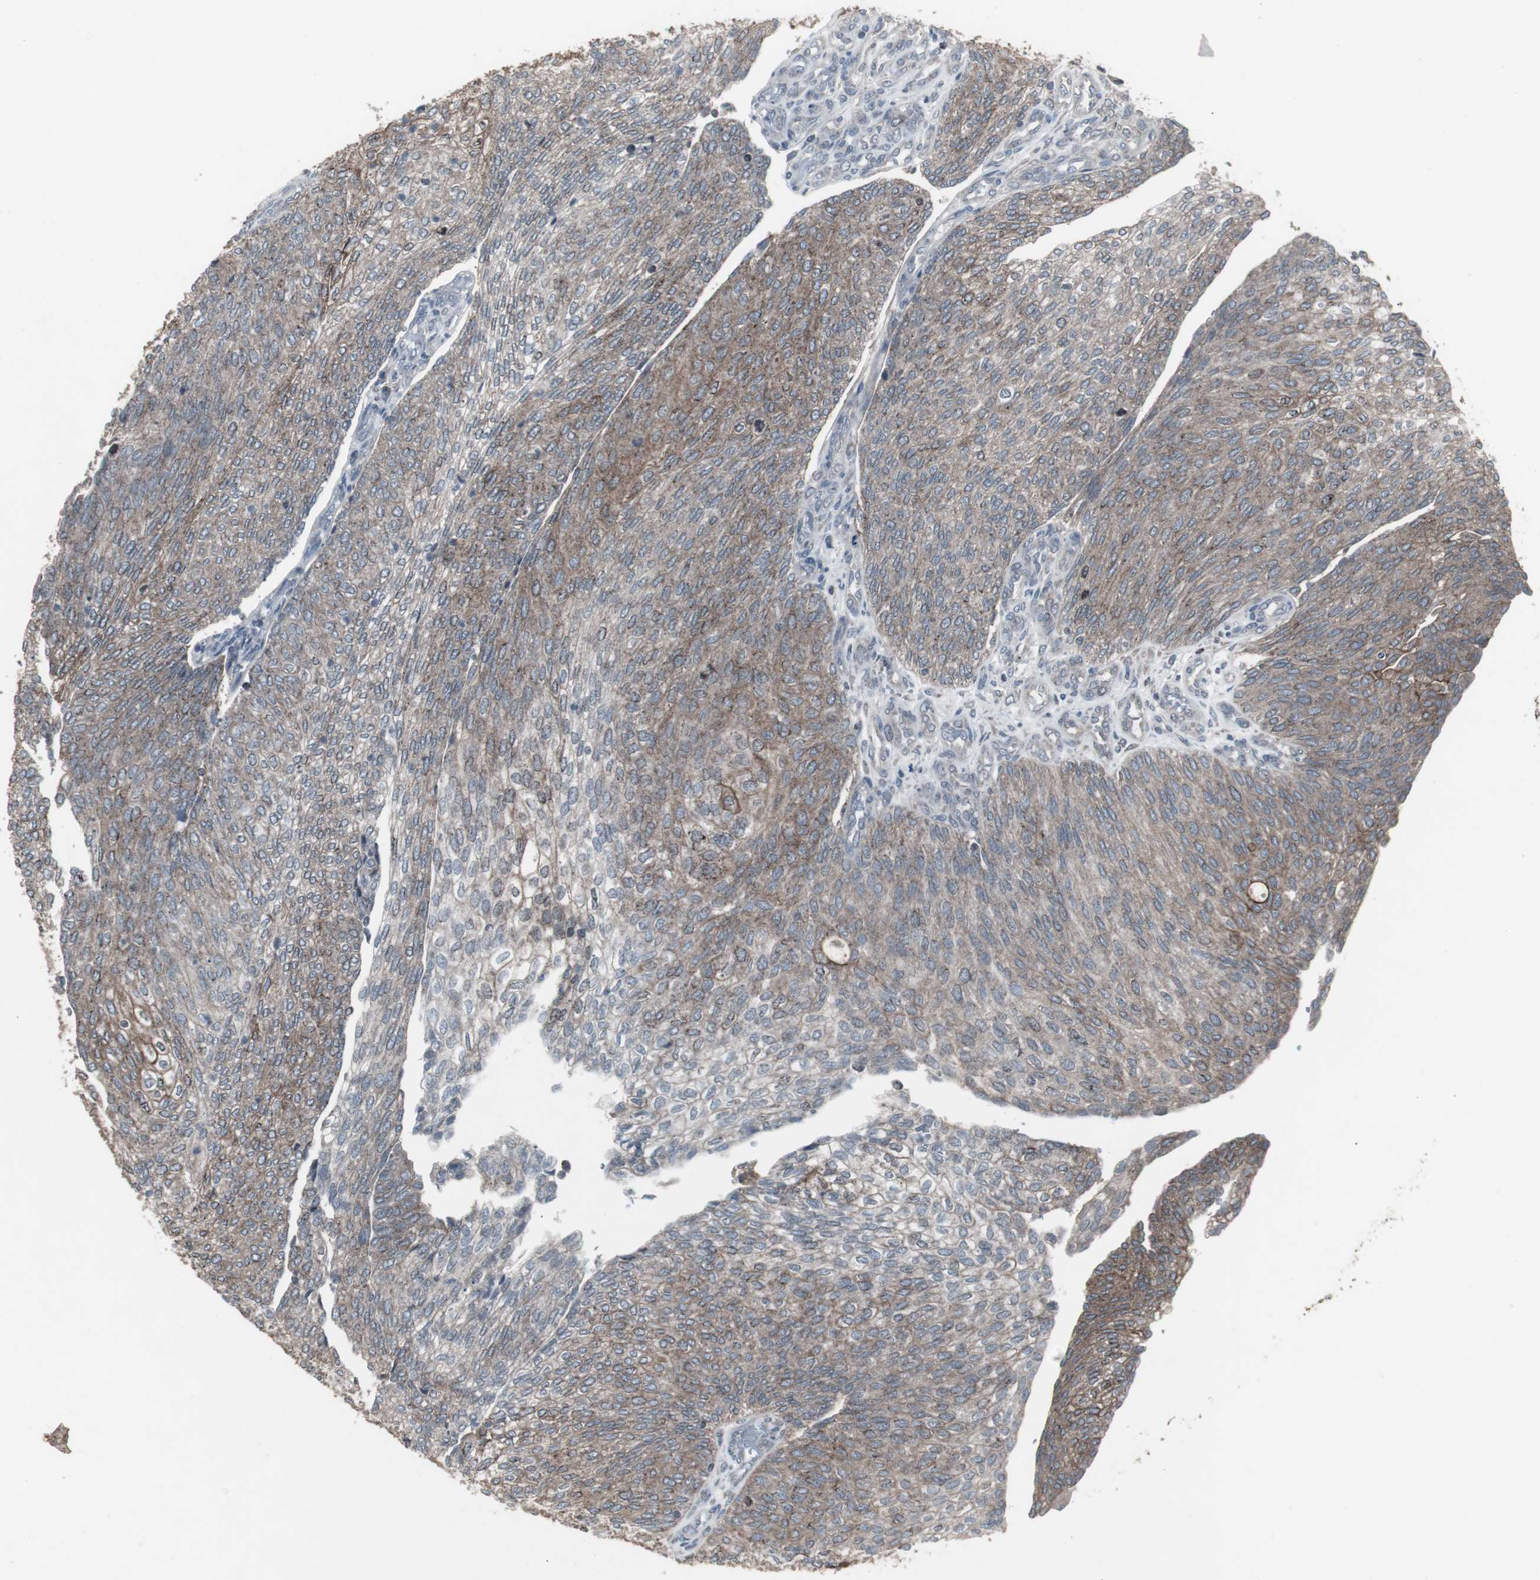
{"staining": {"intensity": "moderate", "quantity": "25%-75%", "location": "cytoplasmic/membranous"}, "tissue": "urothelial cancer", "cell_type": "Tumor cells", "image_type": "cancer", "snomed": [{"axis": "morphology", "description": "Urothelial carcinoma, Low grade"}, {"axis": "topography", "description": "Urinary bladder"}], "caption": "High-power microscopy captured an IHC image of urothelial cancer, revealing moderate cytoplasmic/membranous expression in about 25%-75% of tumor cells.", "gene": "SSTR2", "patient": {"sex": "female", "age": 79}}